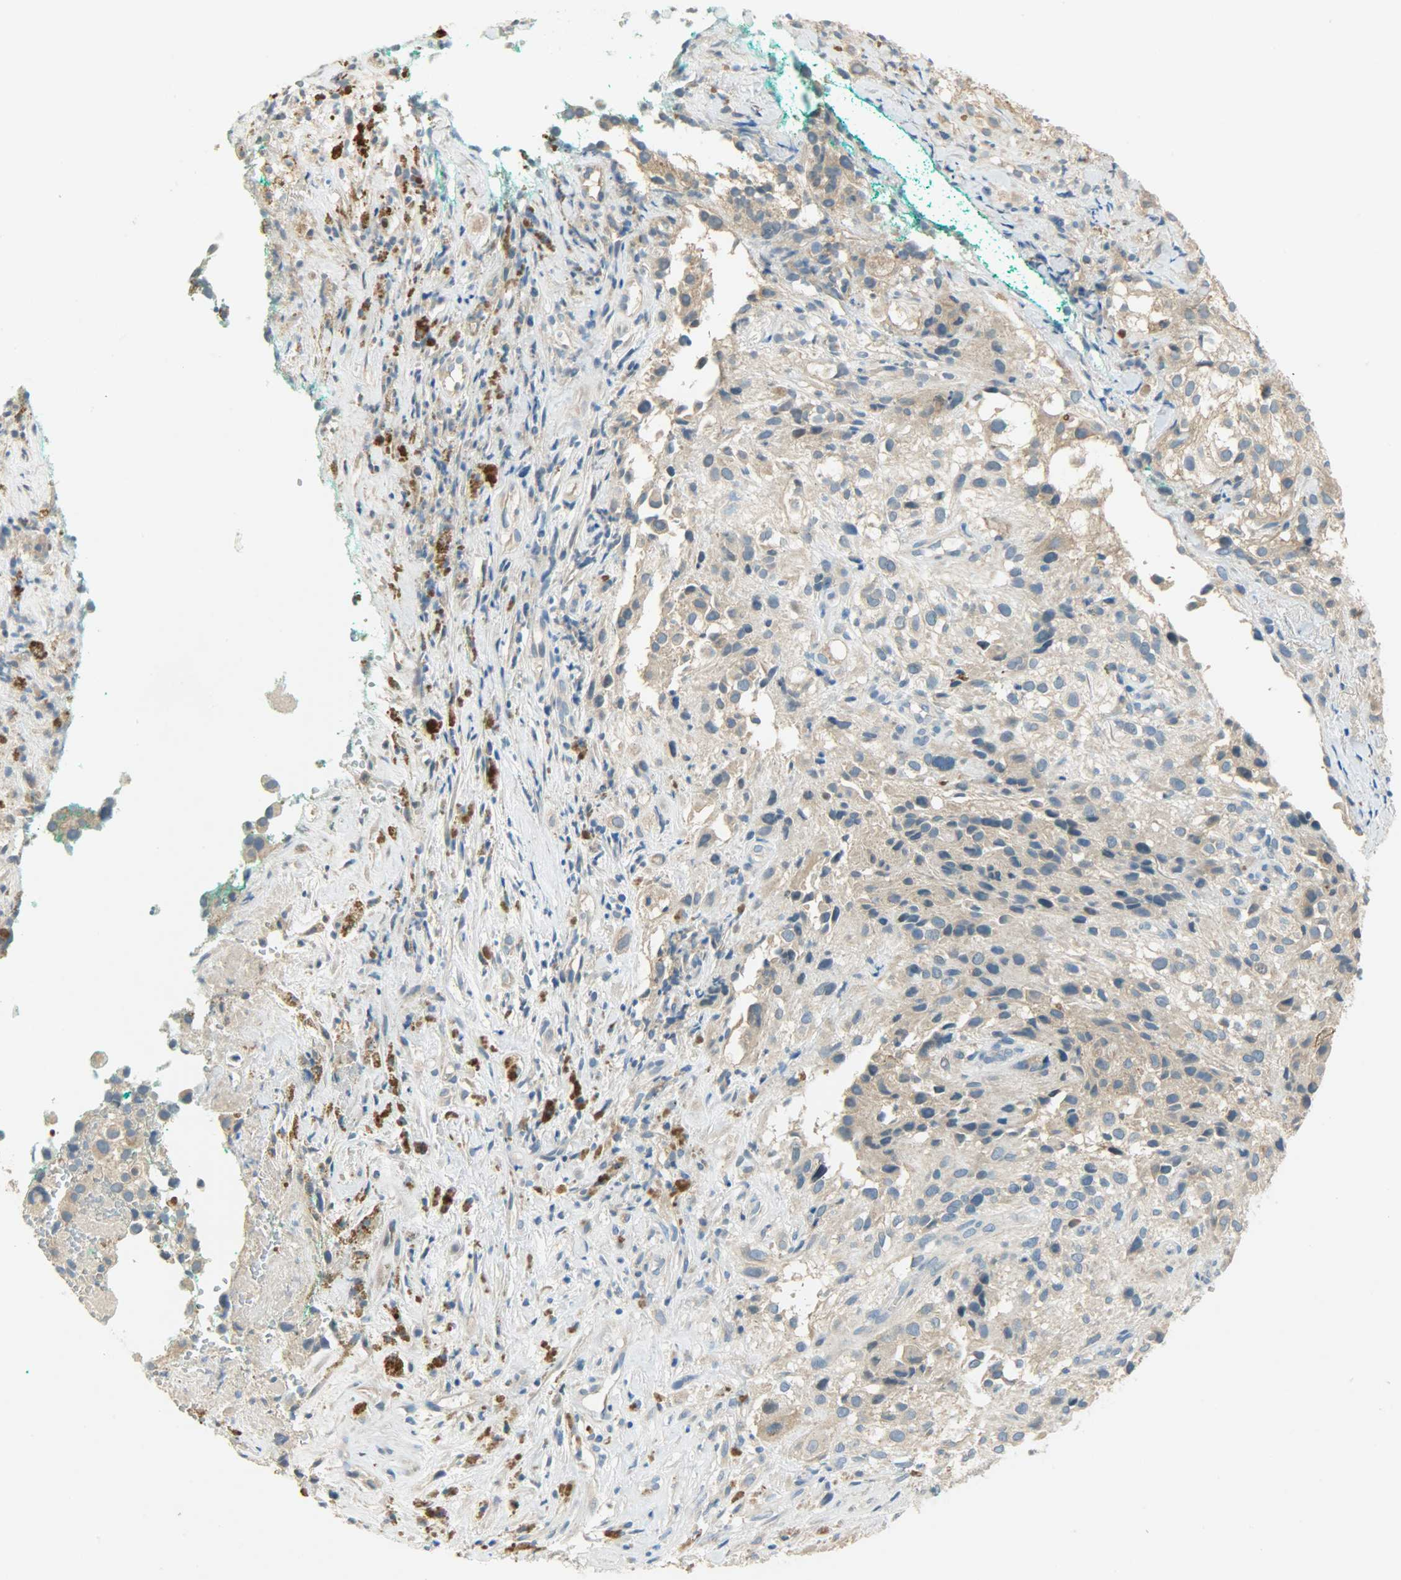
{"staining": {"intensity": "moderate", "quantity": ">75%", "location": "cytoplasmic/membranous"}, "tissue": "melanoma", "cell_type": "Tumor cells", "image_type": "cancer", "snomed": [{"axis": "morphology", "description": "Necrosis, NOS"}, {"axis": "morphology", "description": "Malignant melanoma, NOS"}, {"axis": "topography", "description": "Skin"}], "caption": "The immunohistochemical stain labels moderate cytoplasmic/membranous positivity in tumor cells of malignant melanoma tissue.", "gene": "DSG2", "patient": {"sex": "female", "age": 87}}